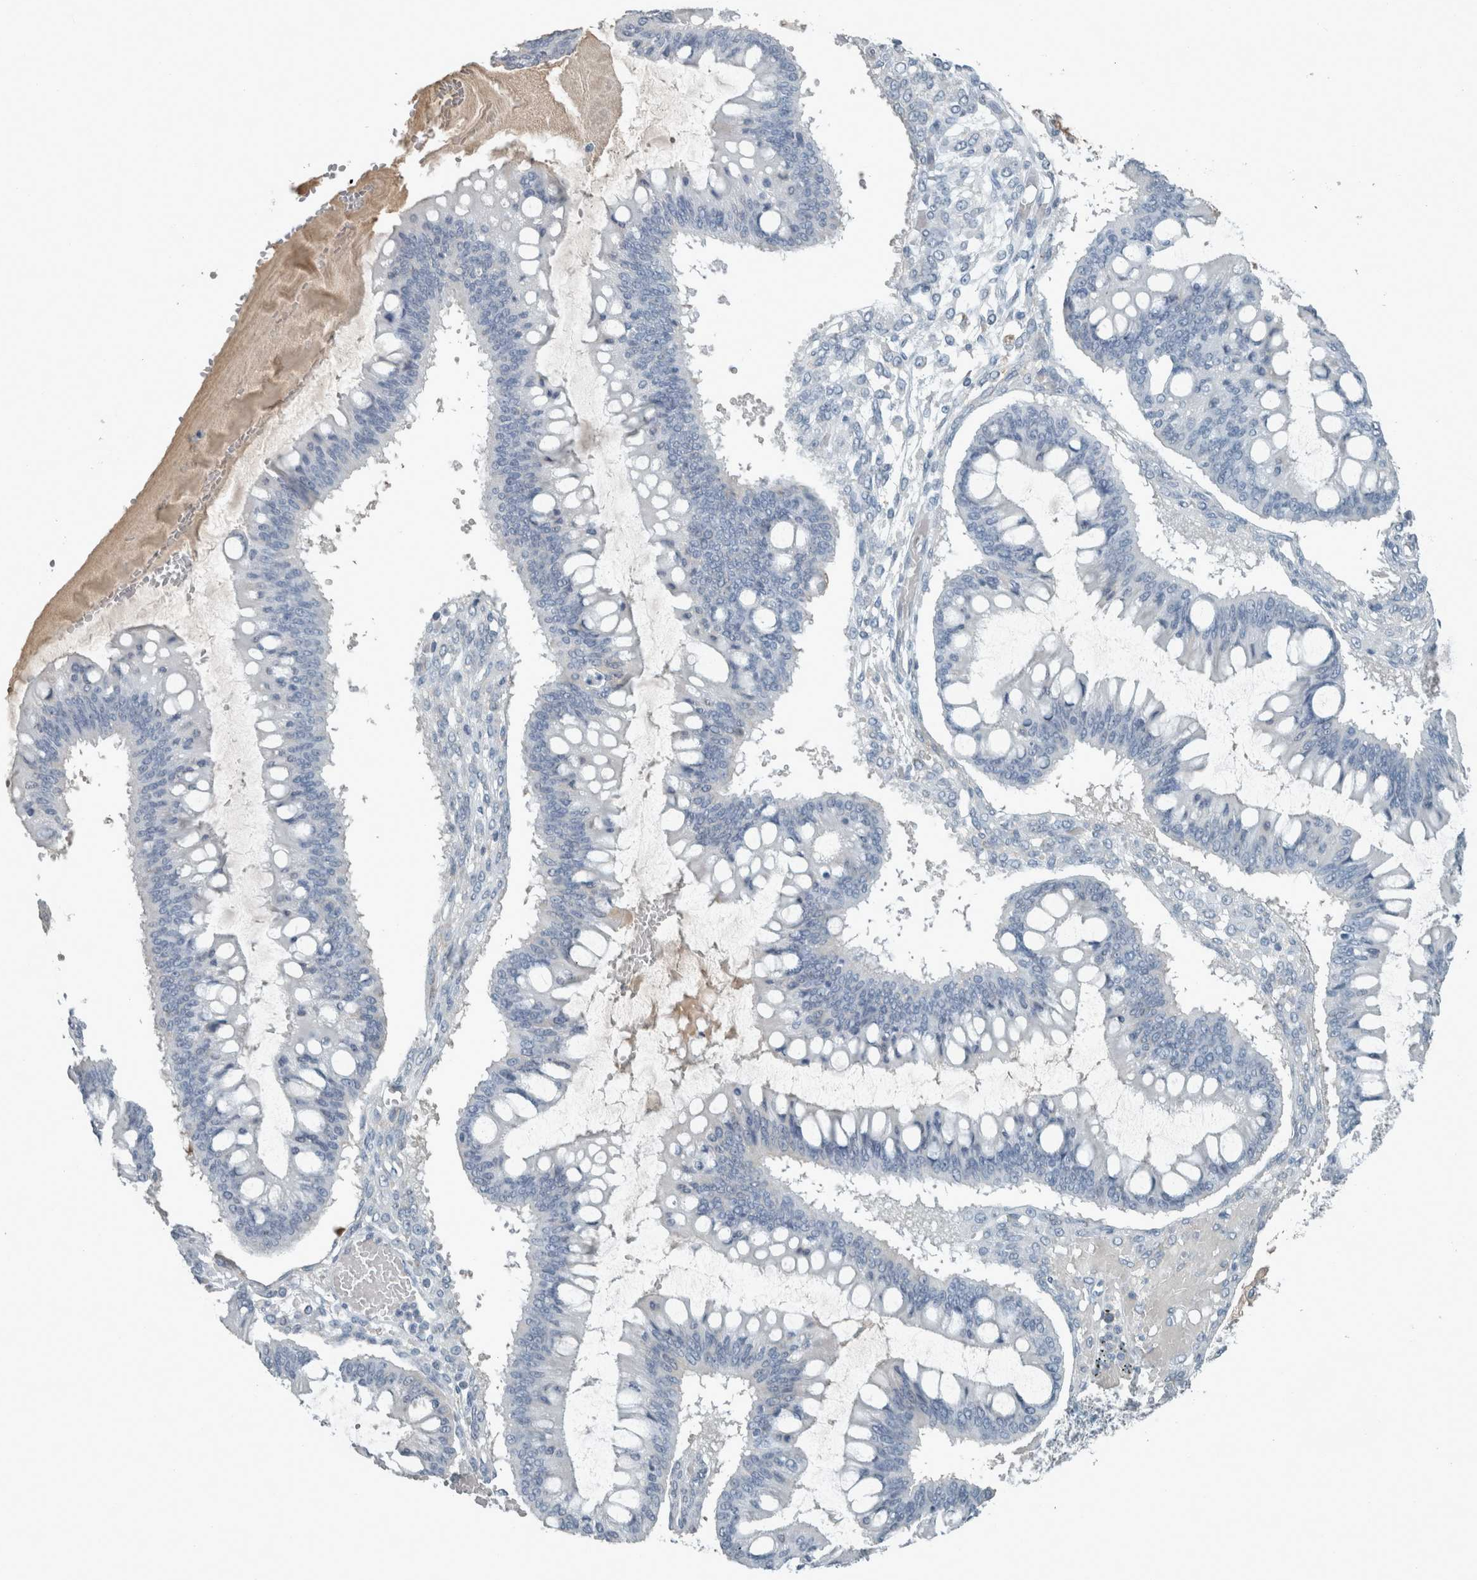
{"staining": {"intensity": "negative", "quantity": "none", "location": "none"}, "tissue": "ovarian cancer", "cell_type": "Tumor cells", "image_type": "cancer", "snomed": [{"axis": "morphology", "description": "Cystadenocarcinoma, mucinous, NOS"}, {"axis": "topography", "description": "Ovary"}], "caption": "Tumor cells are negative for protein expression in human ovarian mucinous cystadenocarcinoma.", "gene": "CHL1", "patient": {"sex": "female", "age": 73}}